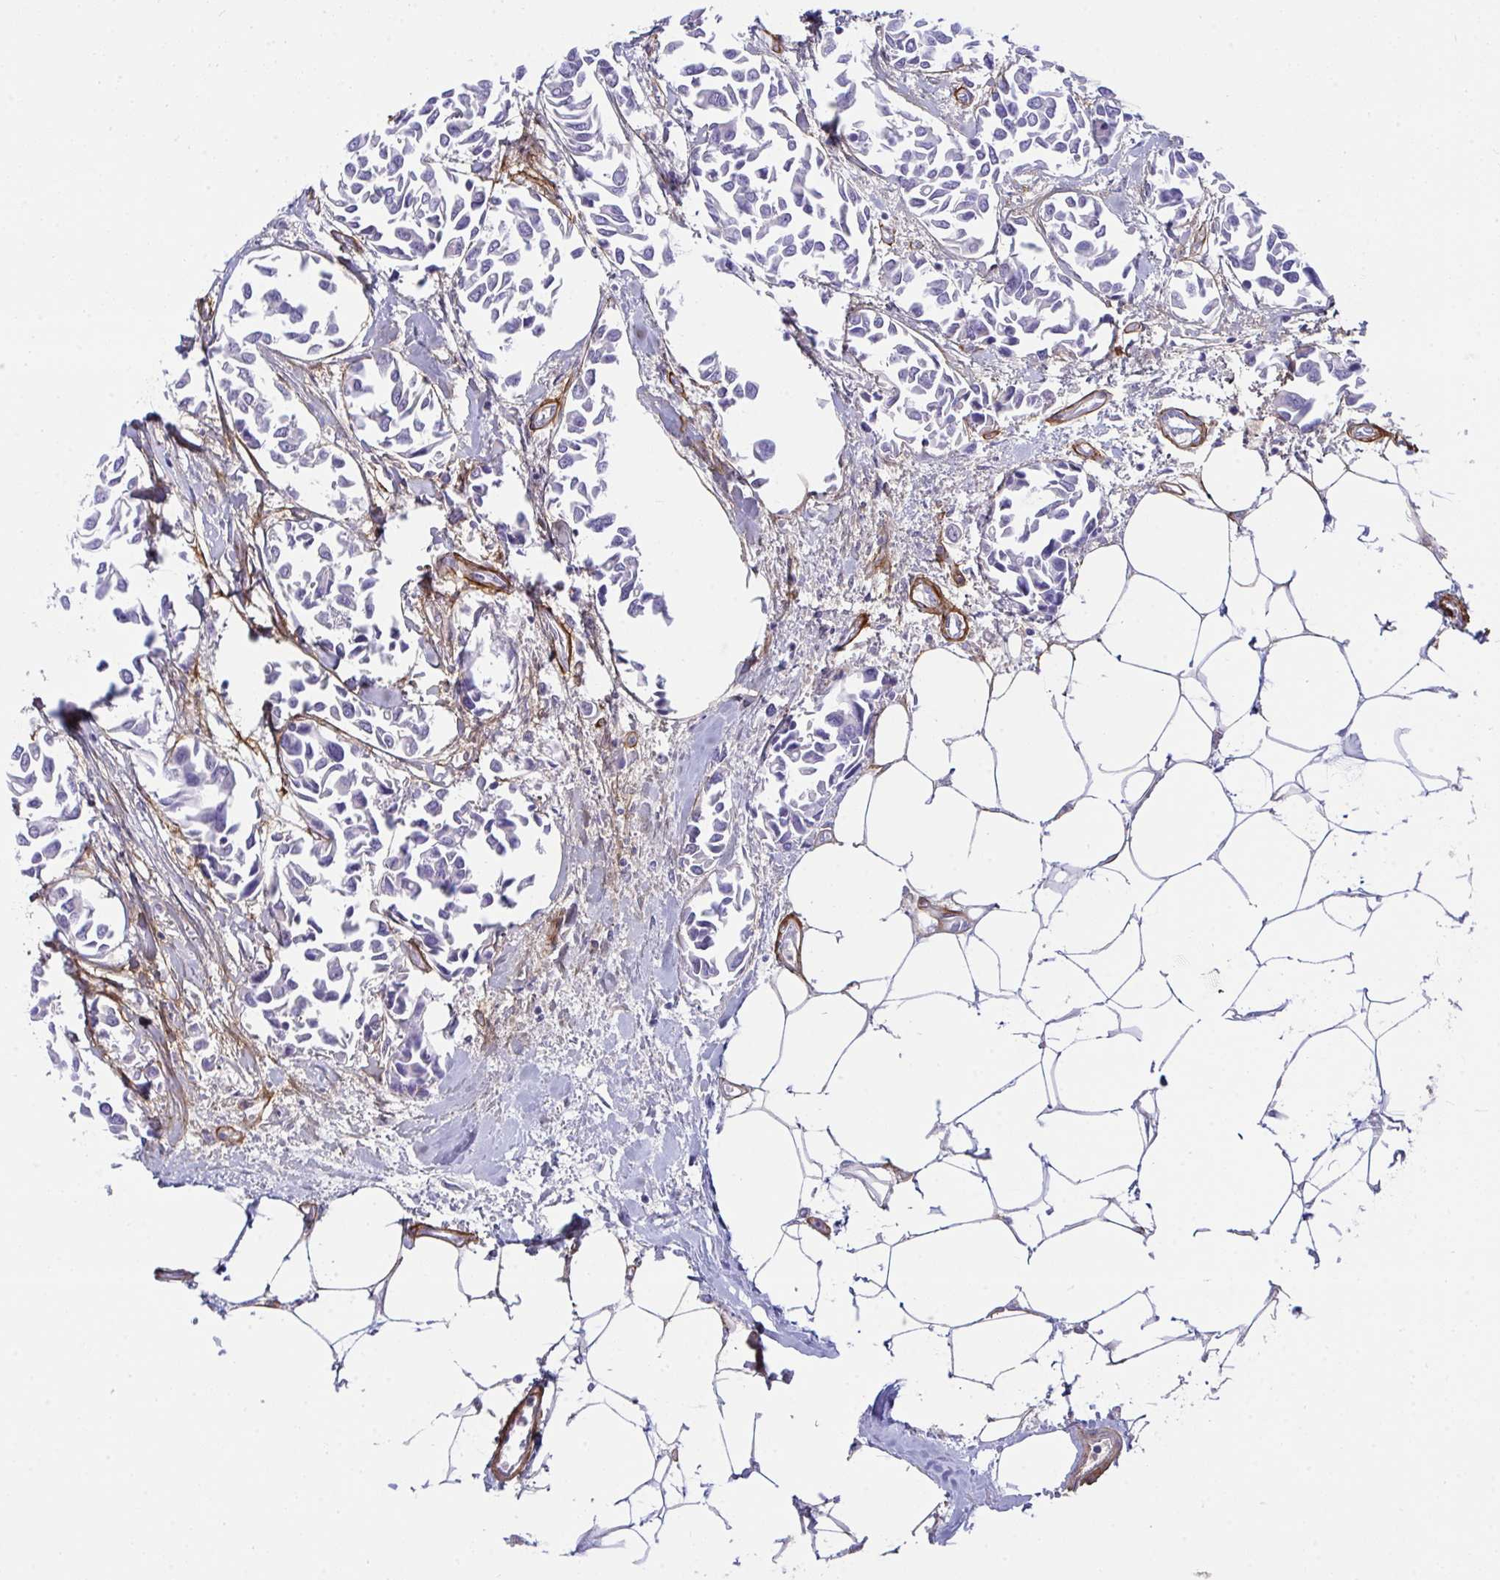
{"staining": {"intensity": "negative", "quantity": "none", "location": "none"}, "tissue": "breast cancer", "cell_type": "Tumor cells", "image_type": "cancer", "snomed": [{"axis": "morphology", "description": "Duct carcinoma"}, {"axis": "topography", "description": "Breast"}], "caption": "Immunohistochemical staining of invasive ductal carcinoma (breast) reveals no significant expression in tumor cells.", "gene": "LHFPL6", "patient": {"sex": "female", "age": 54}}